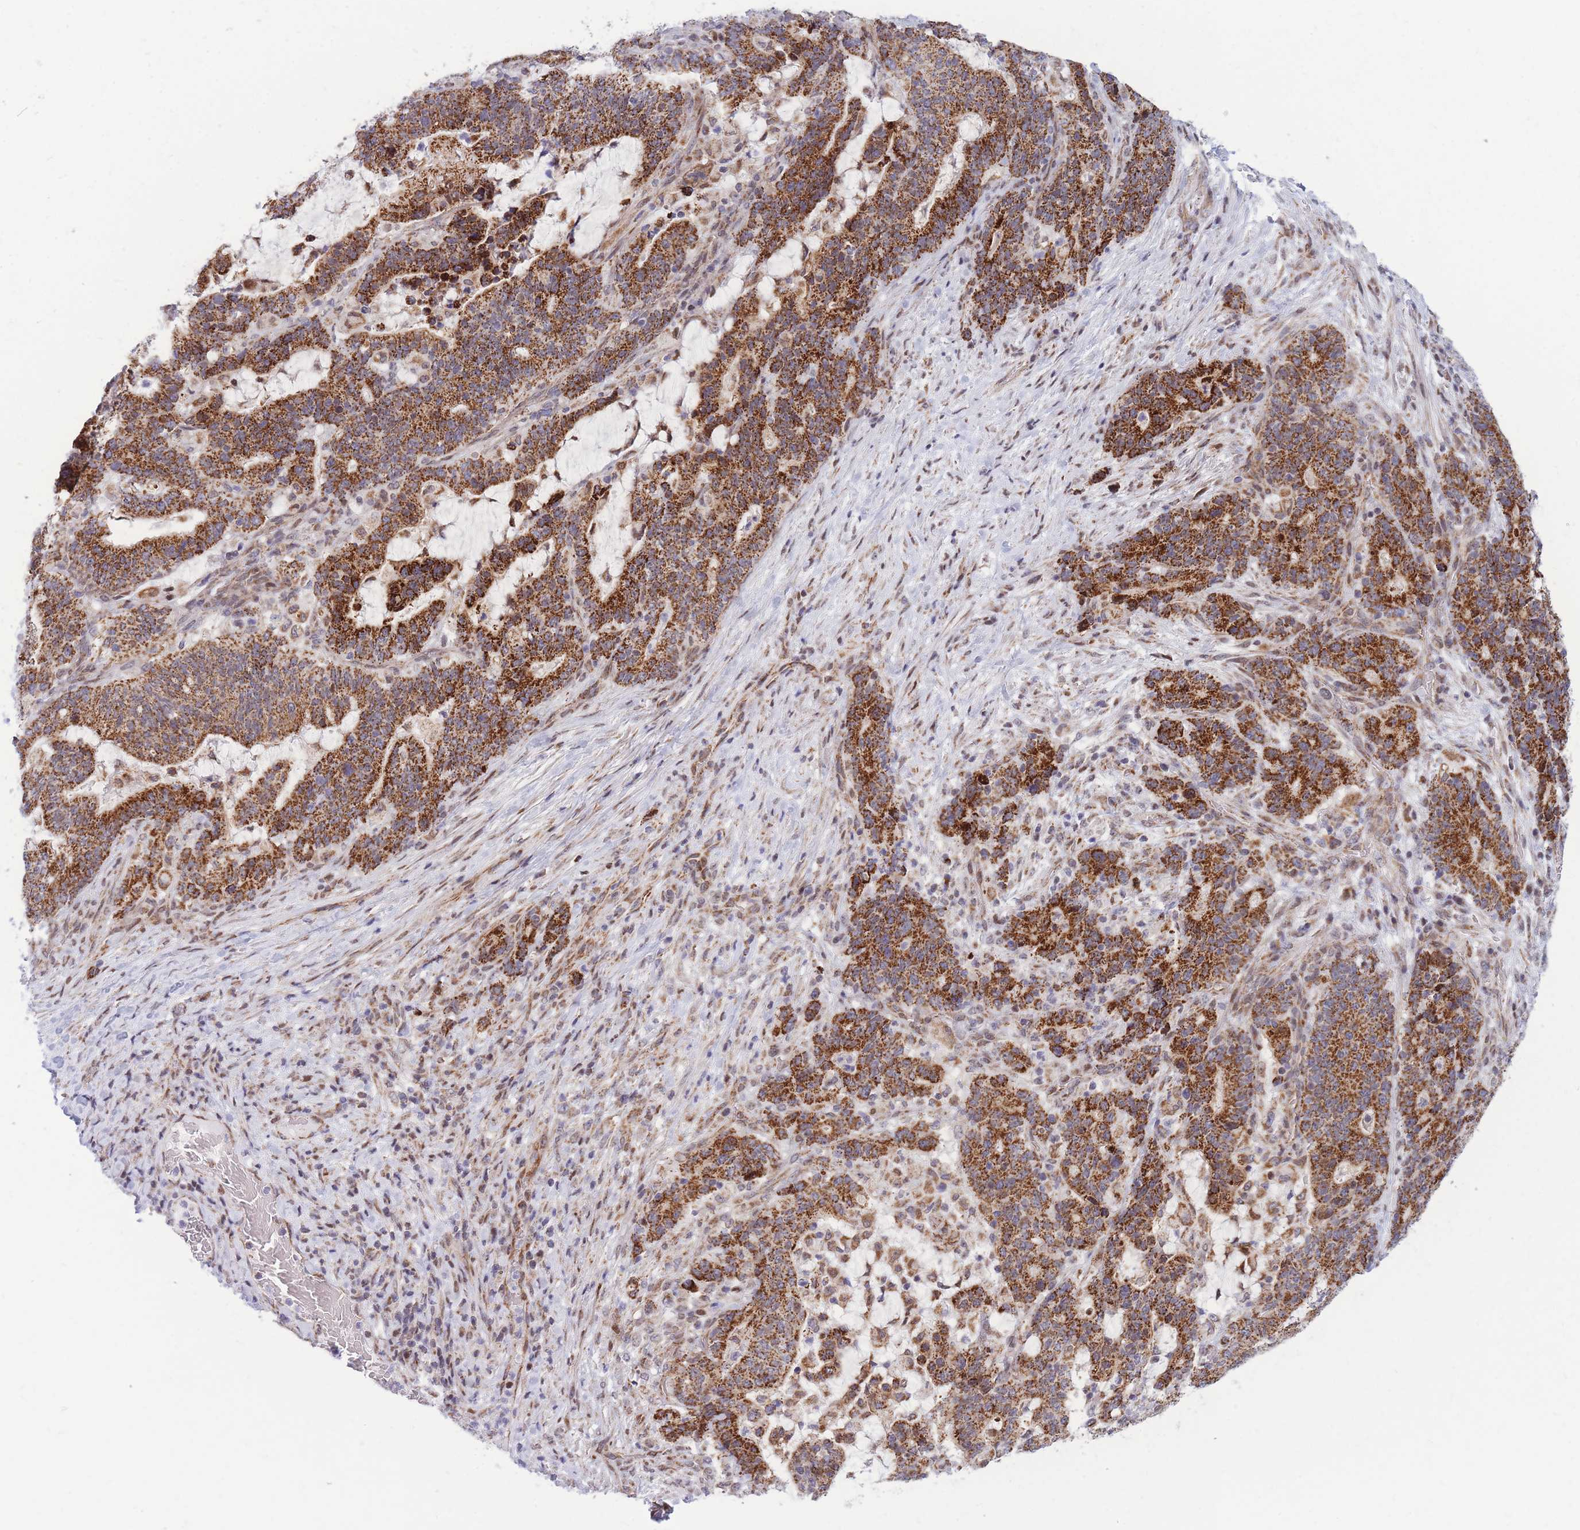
{"staining": {"intensity": "strong", "quantity": ">75%", "location": "cytoplasmic/membranous"}, "tissue": "stomach cancer", "cell_type": "Tumor cells", "image_type": "cancer", "snomed": [{"axis": "morphology", "description": "Normal tissue, NOS"}, {"axis": "morphology", "description": "Adenocarcinoma, NOS"}, {"axis": "topography", "description": "Stomach"}], "caption": "Stomach adenocarcinoma tissue exhibits strong cytoplasmic/membranous expression in about >75% of tumor cells", "gene": "MOB4", "patient": {"sex": "female", "age": 64}}